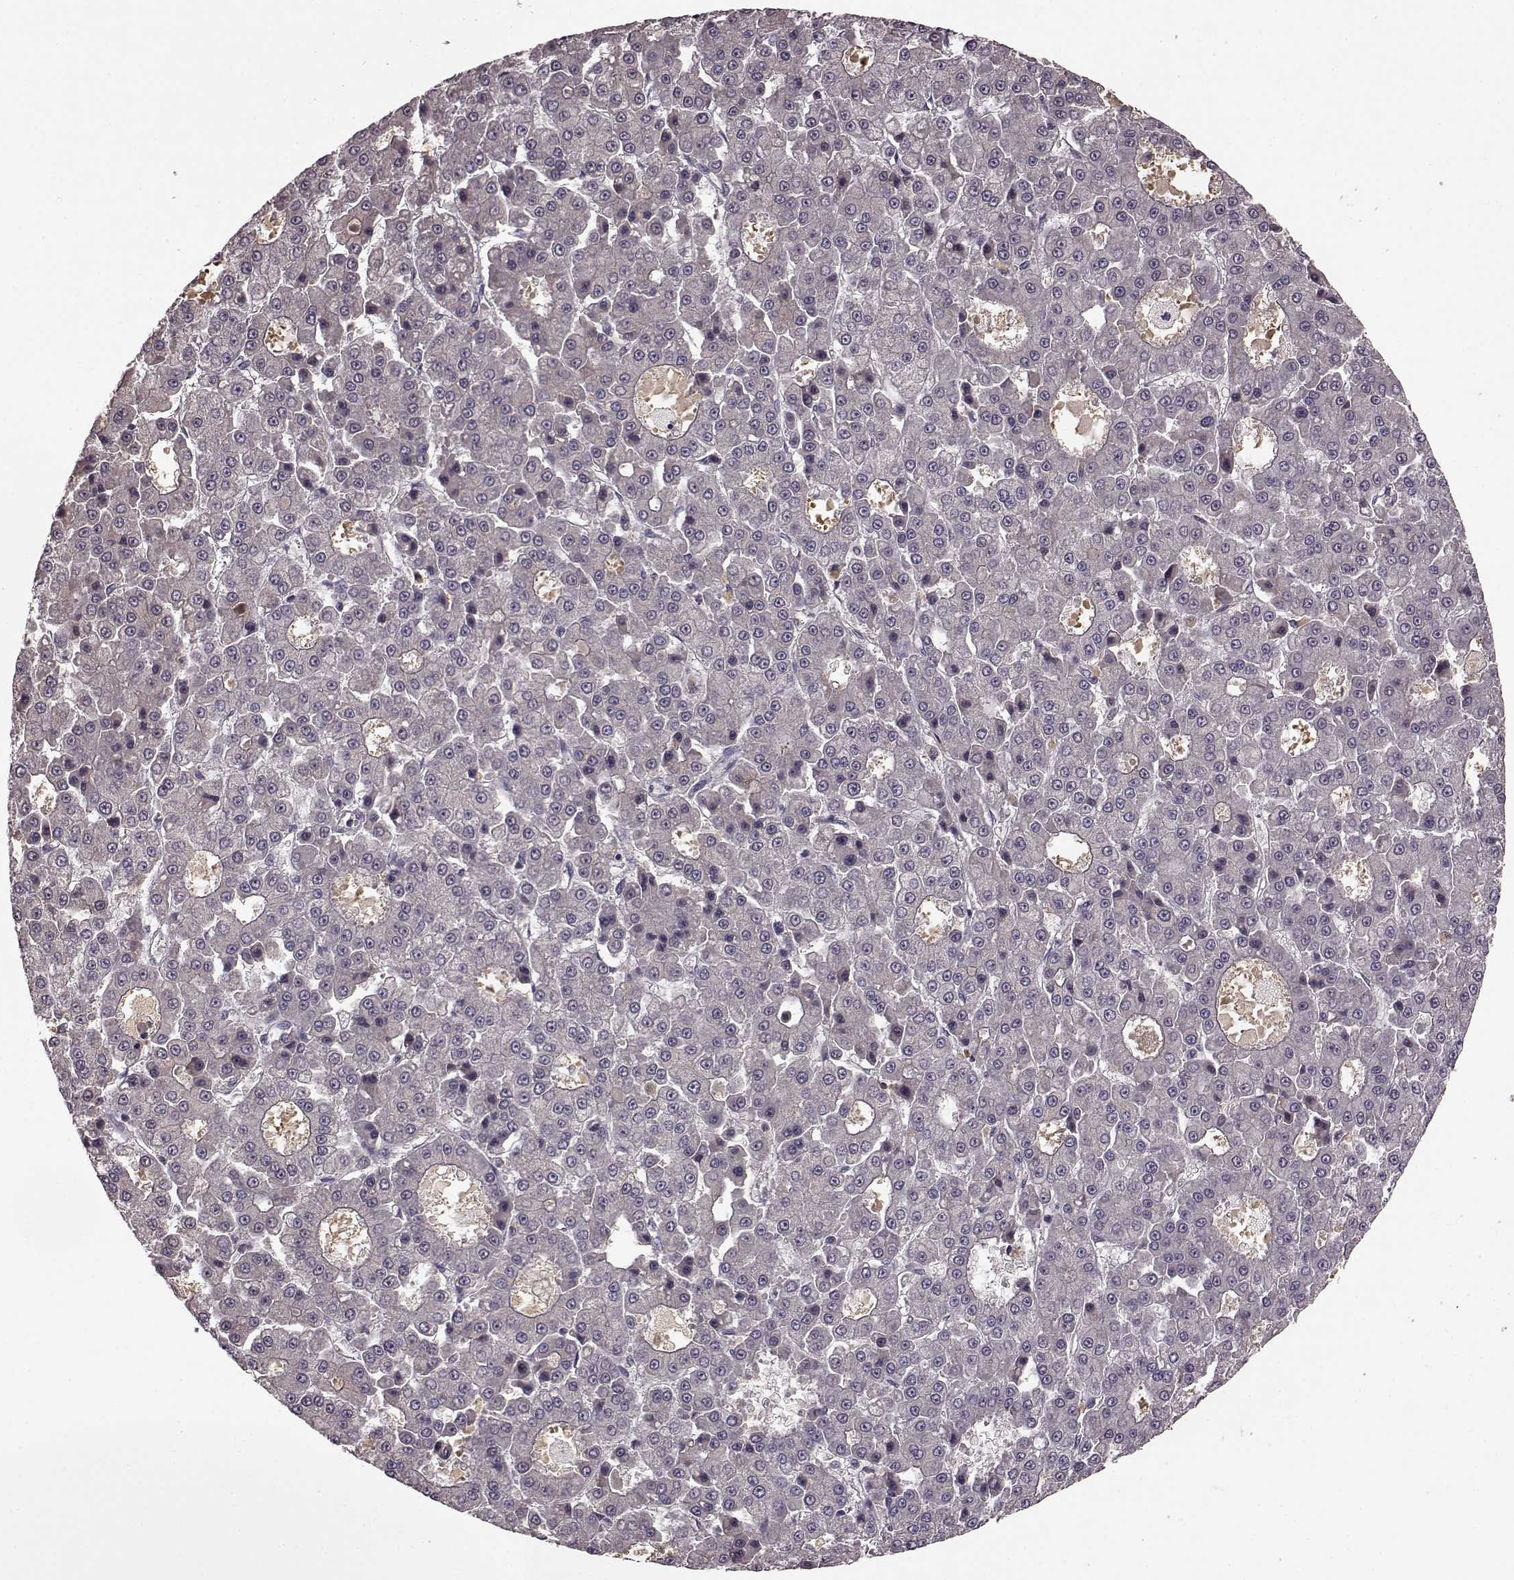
{"staining": {"intensity": "negative", "quantity": "none", "location": "none"}, "tissue": "liver cancer", "cell_type": "Tumor cells", "image_type": "cancer", "snomed": [{"axis": "morphology", "description": "Carcinoma, Hepatocellular, NOS"}, {"axis": "topography", "description": "Liver"}], "caption": "An immunohistochemistry histopathology image of hepatocellular carcinoma (liver) is shown. There is no staining in tumor cells of hepatocellular carcinoma (liver). The staining is performed using DAB (3,3'-diaminobenzidine) brown chromogen with nuclei counter-stained in using hematoxylin.", "gene": "NRL", "patient": {"sex": "male", "age": 70}}